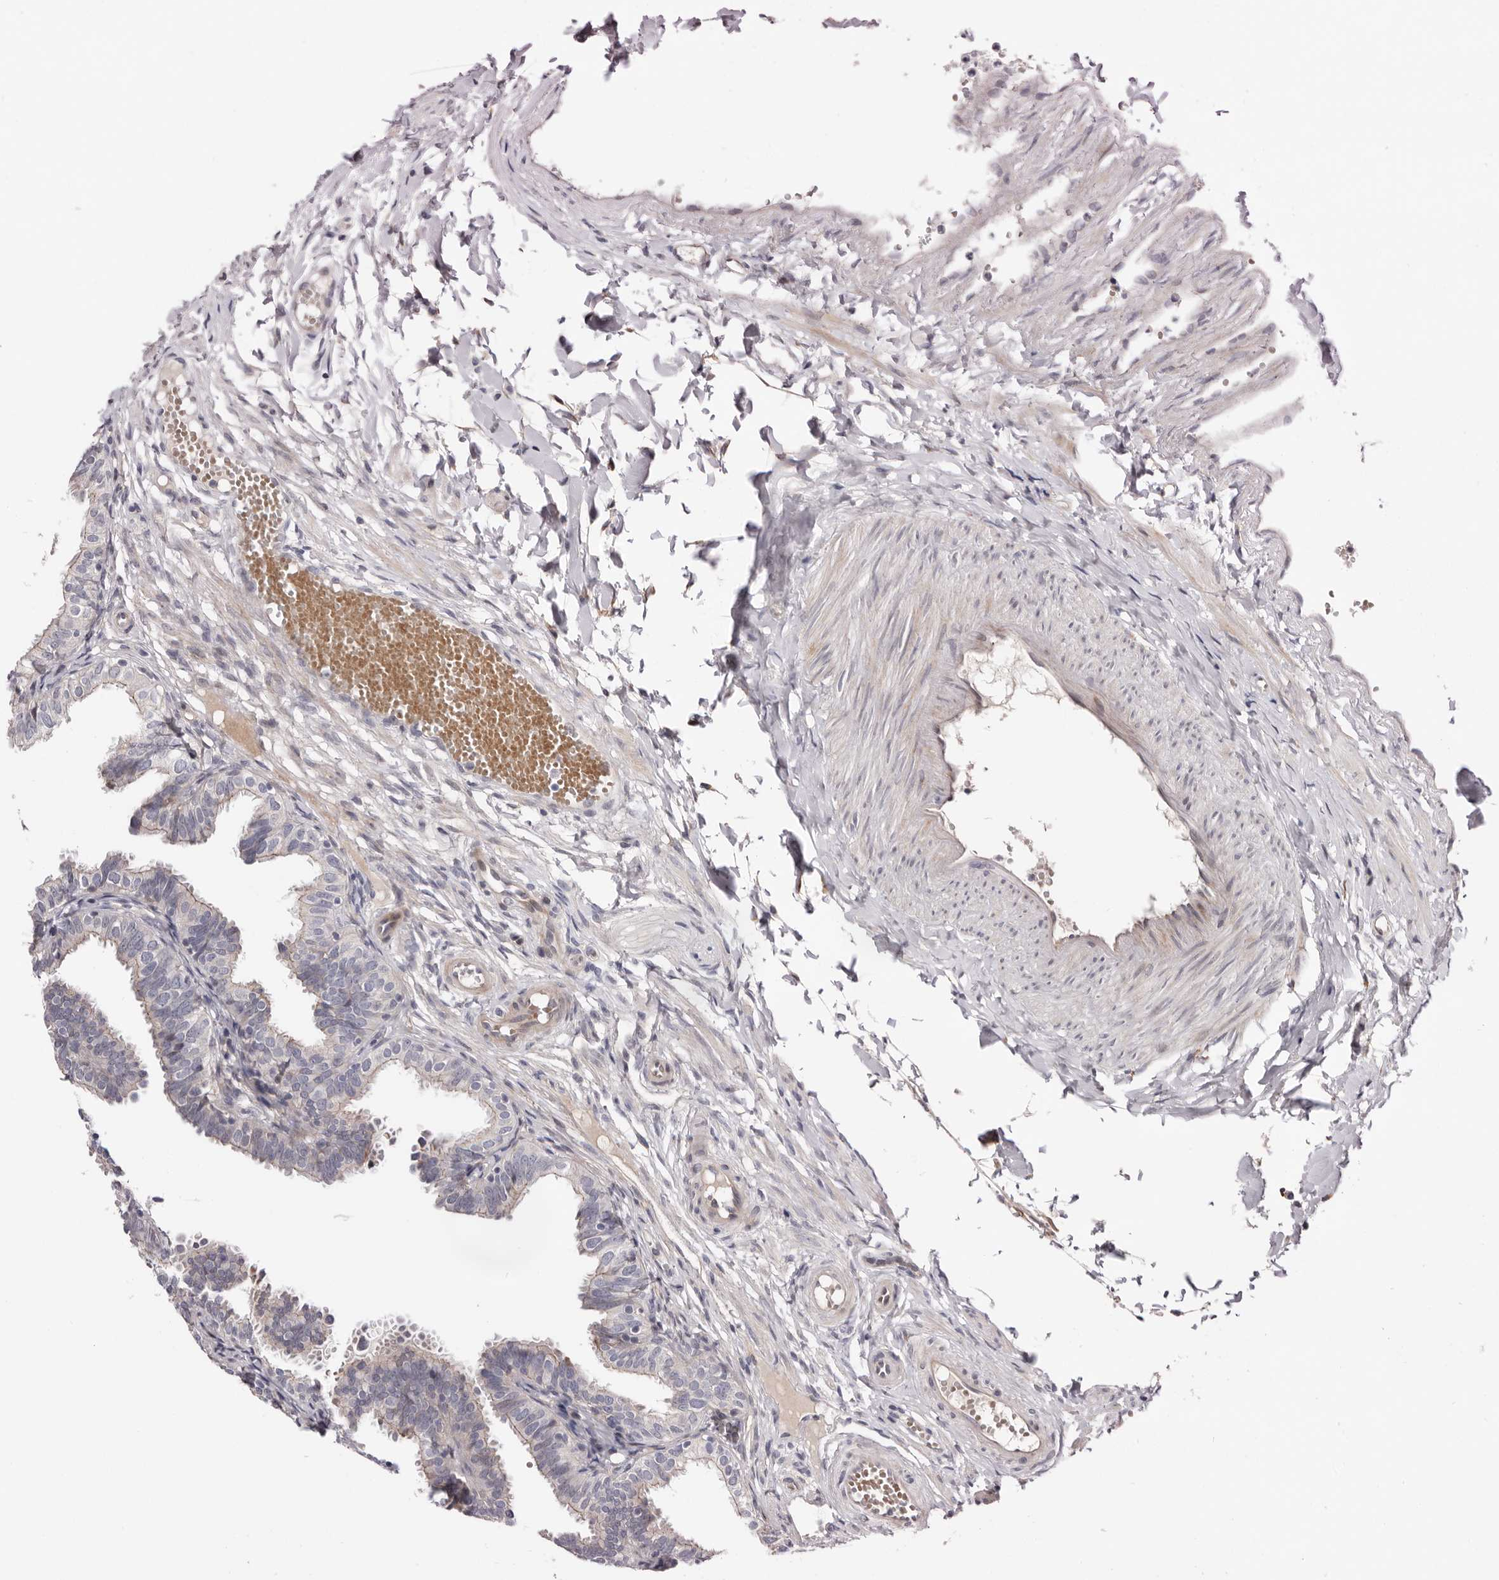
{"staining": {"intensity": "negative", "quantity": "none", "location": "none"}, "tissue": "fallopian tube", "cell_type": "Glandular cells", "image_type": "normal", "snomed": [{"axis": "morphology", "description": "Normal tissue, NOS"}, {"axis": "topography", "description": "Fallopian tube"}], "caption": "High power microscopy photomicrograph of an immunohistochemistry (IHC) image of benign fallopian tube, revealing no significant positivity in glandular cells.", "gene": "USH1C", "patient": {"sex": "female", "age": 35}}